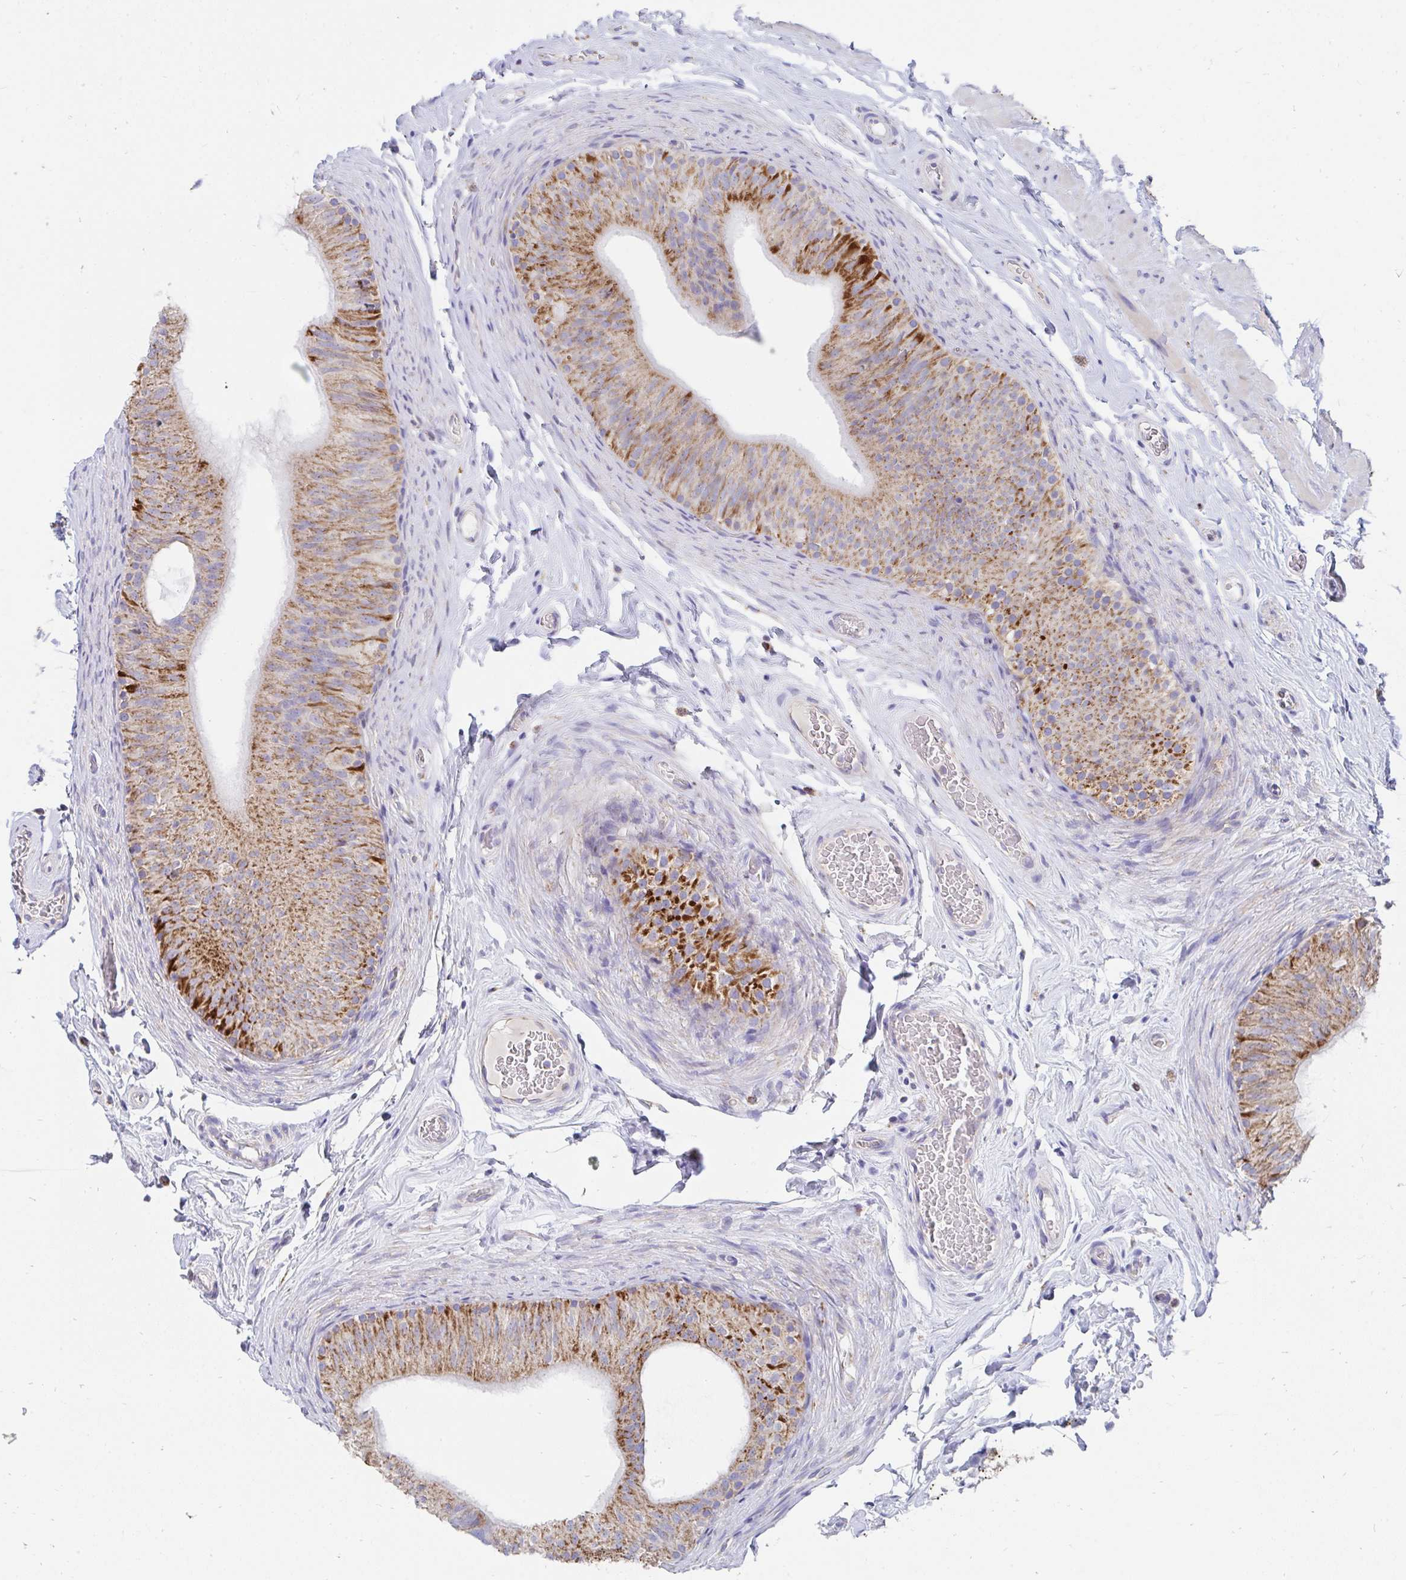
{"staining": {"intensity": "moderate", "quantity": ">75%", "location": "cytoplasmic/membranous"}, "tissue": "epididymis", "cell_type": "Glandular cells", "image_type": "normal", "snomed": [{"axis": "morphology", "description": "Normal tissue, NOS"}, {"axis": "topography", "description": "Epididymis, spermatic cord, NOS"}, {"axis": "topography", "description": "Epididymis"}], "caption": "Epididymis stained with DAB immunohistochemistry (IHC) displays medium levels of moderate cytoplasmic/membranous staining in about >75% of glandular cells. (DAB (3,3'-diaminobenzidine) = brown stain, brightfield microscopy at high magnification).", "gene": "PC", "patient": {"sex": "male", "age": 31}}